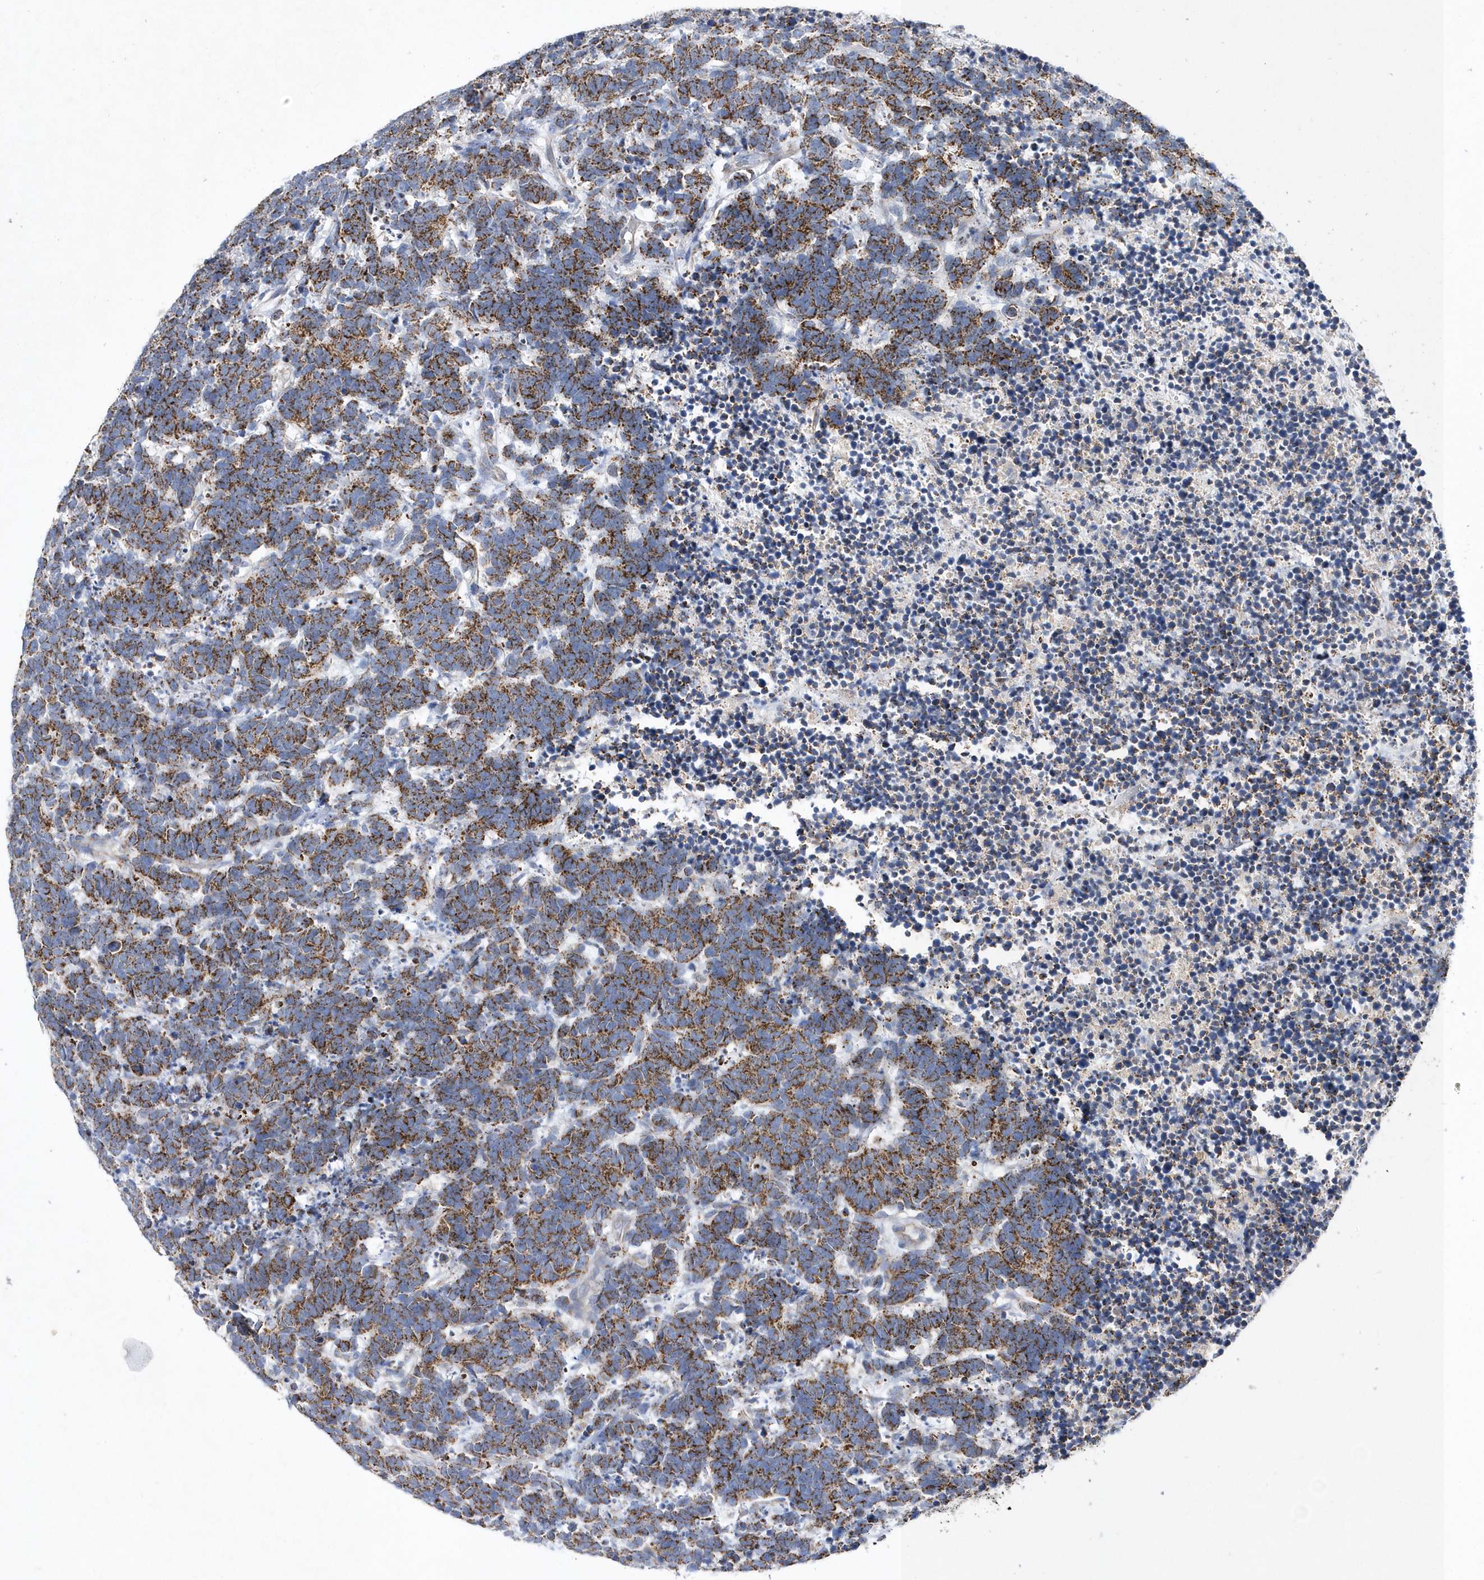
{"staining": {"intensity": "strong", "quantity": ">75%", "location": "cytoplasmic/membranous"}, "tissue": "carcinoid", "cell_type": "Tumor cells", "image_type": "cancer", "snomed": [{"axis": "morphology", "description": "Carcinoma, NOS"}, {"axis": "morphology", "description": "Carcinoid, malignant, NOS"}, {"axis": "topography", "description": "Urinary bladder"}], "caption": "About >75% of tumor cells in human carcinoid (malignant) exhibit strong cytoplasmic/membranous protein positivity as visualized by brown immunohistochemical staining.", "gene": "METTL8", "patient": {"sex": "male", "age": 57}}